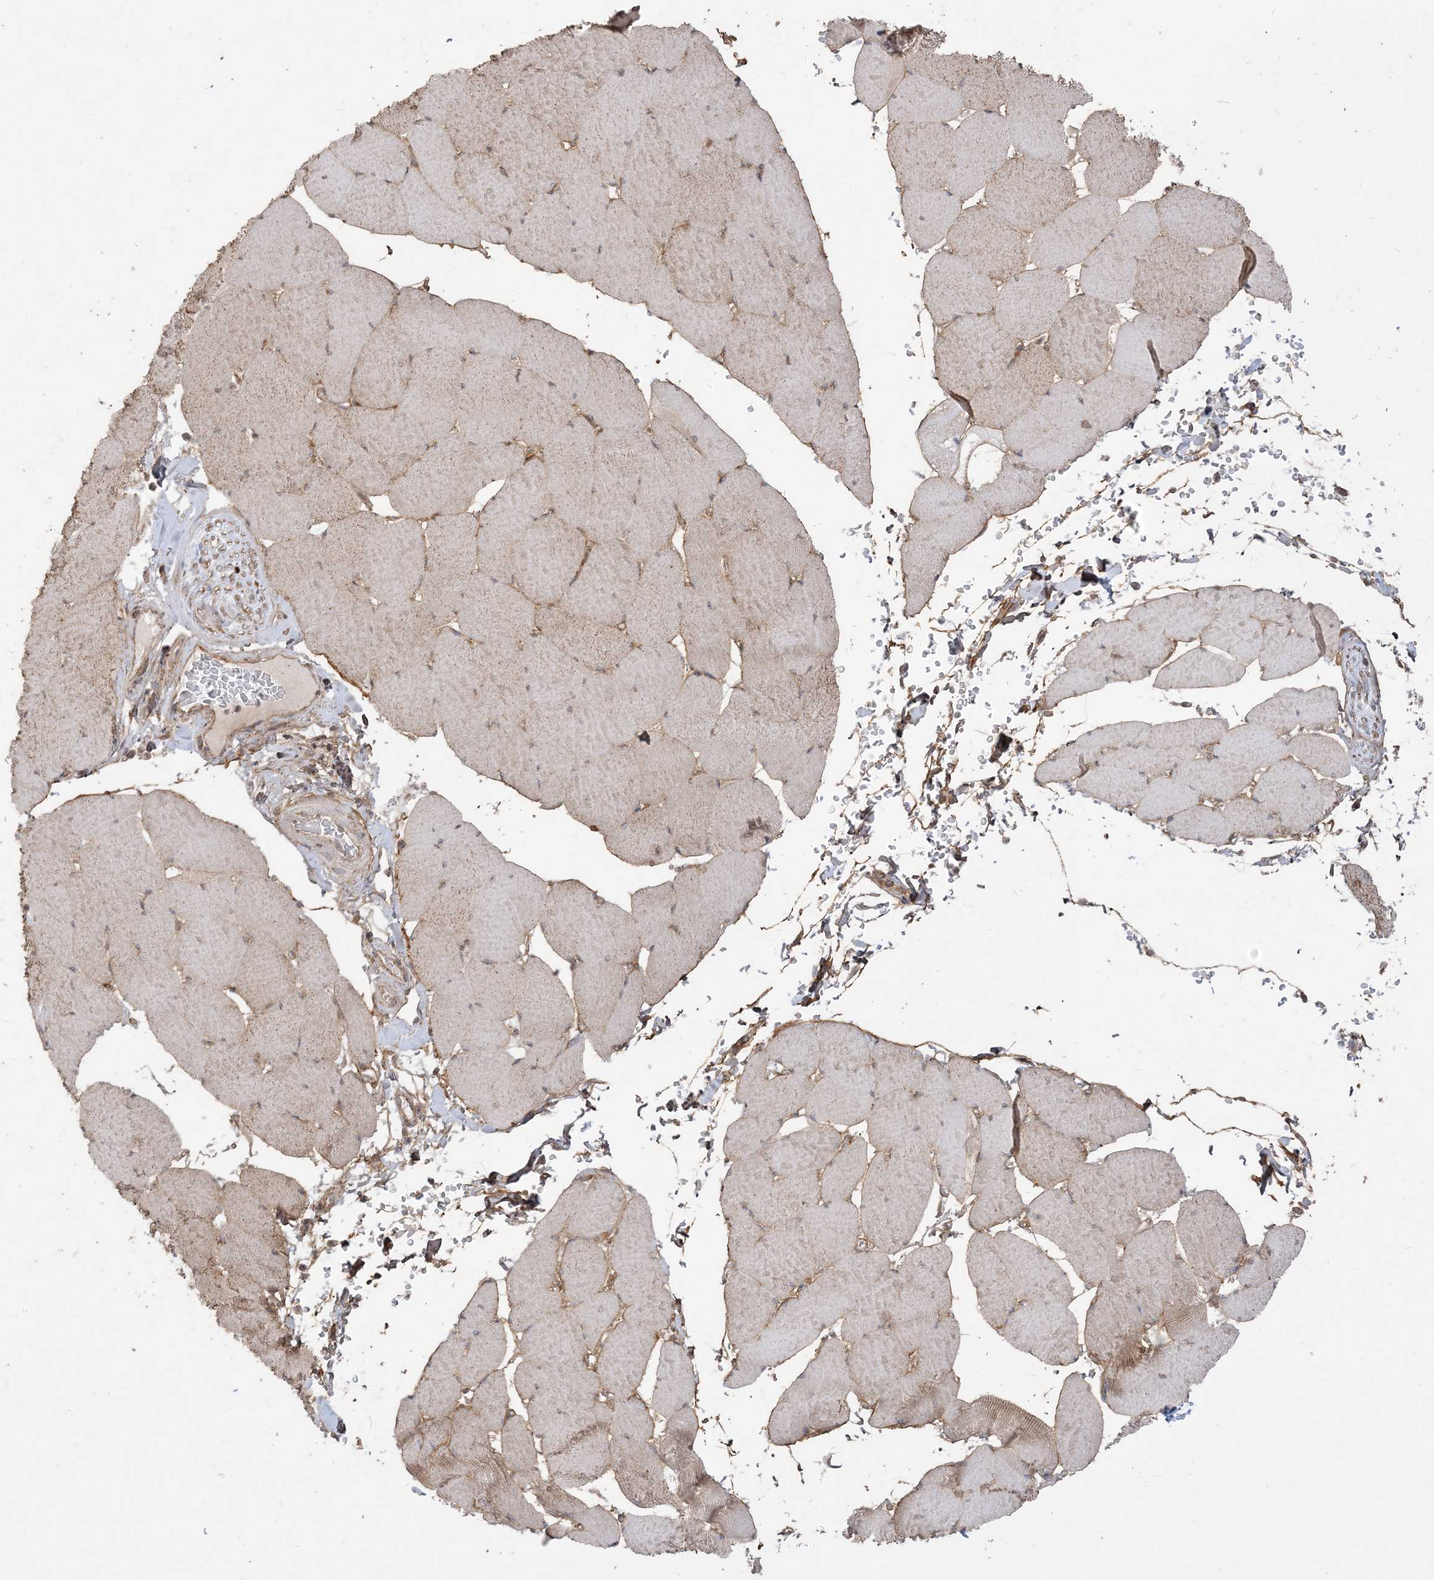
{"staining": {"intensity": "moderate", "quantity": ">75%", "location": "cytoplasmic/membranous"}, "tissue": "skeletal muscle", "cell_type": "Myocytes", "image_type": "normal", "snomed": [{"axis": "morphology", "description": "Normal tissue, NOS"}, {"axis": "topography", "description": "Skeletal muscle"}, {"axis": "topography", "description": "Head-Neck"}], "caption": "Protein staining by immunohistochemistry (IHC) shows moderate cytoplasmic/membranous staining in approximately >75% of myocytes in unremarkable skeletal muscle.", "gene": "SIRT3", "patient": {"sex": "male", "age": 66}}